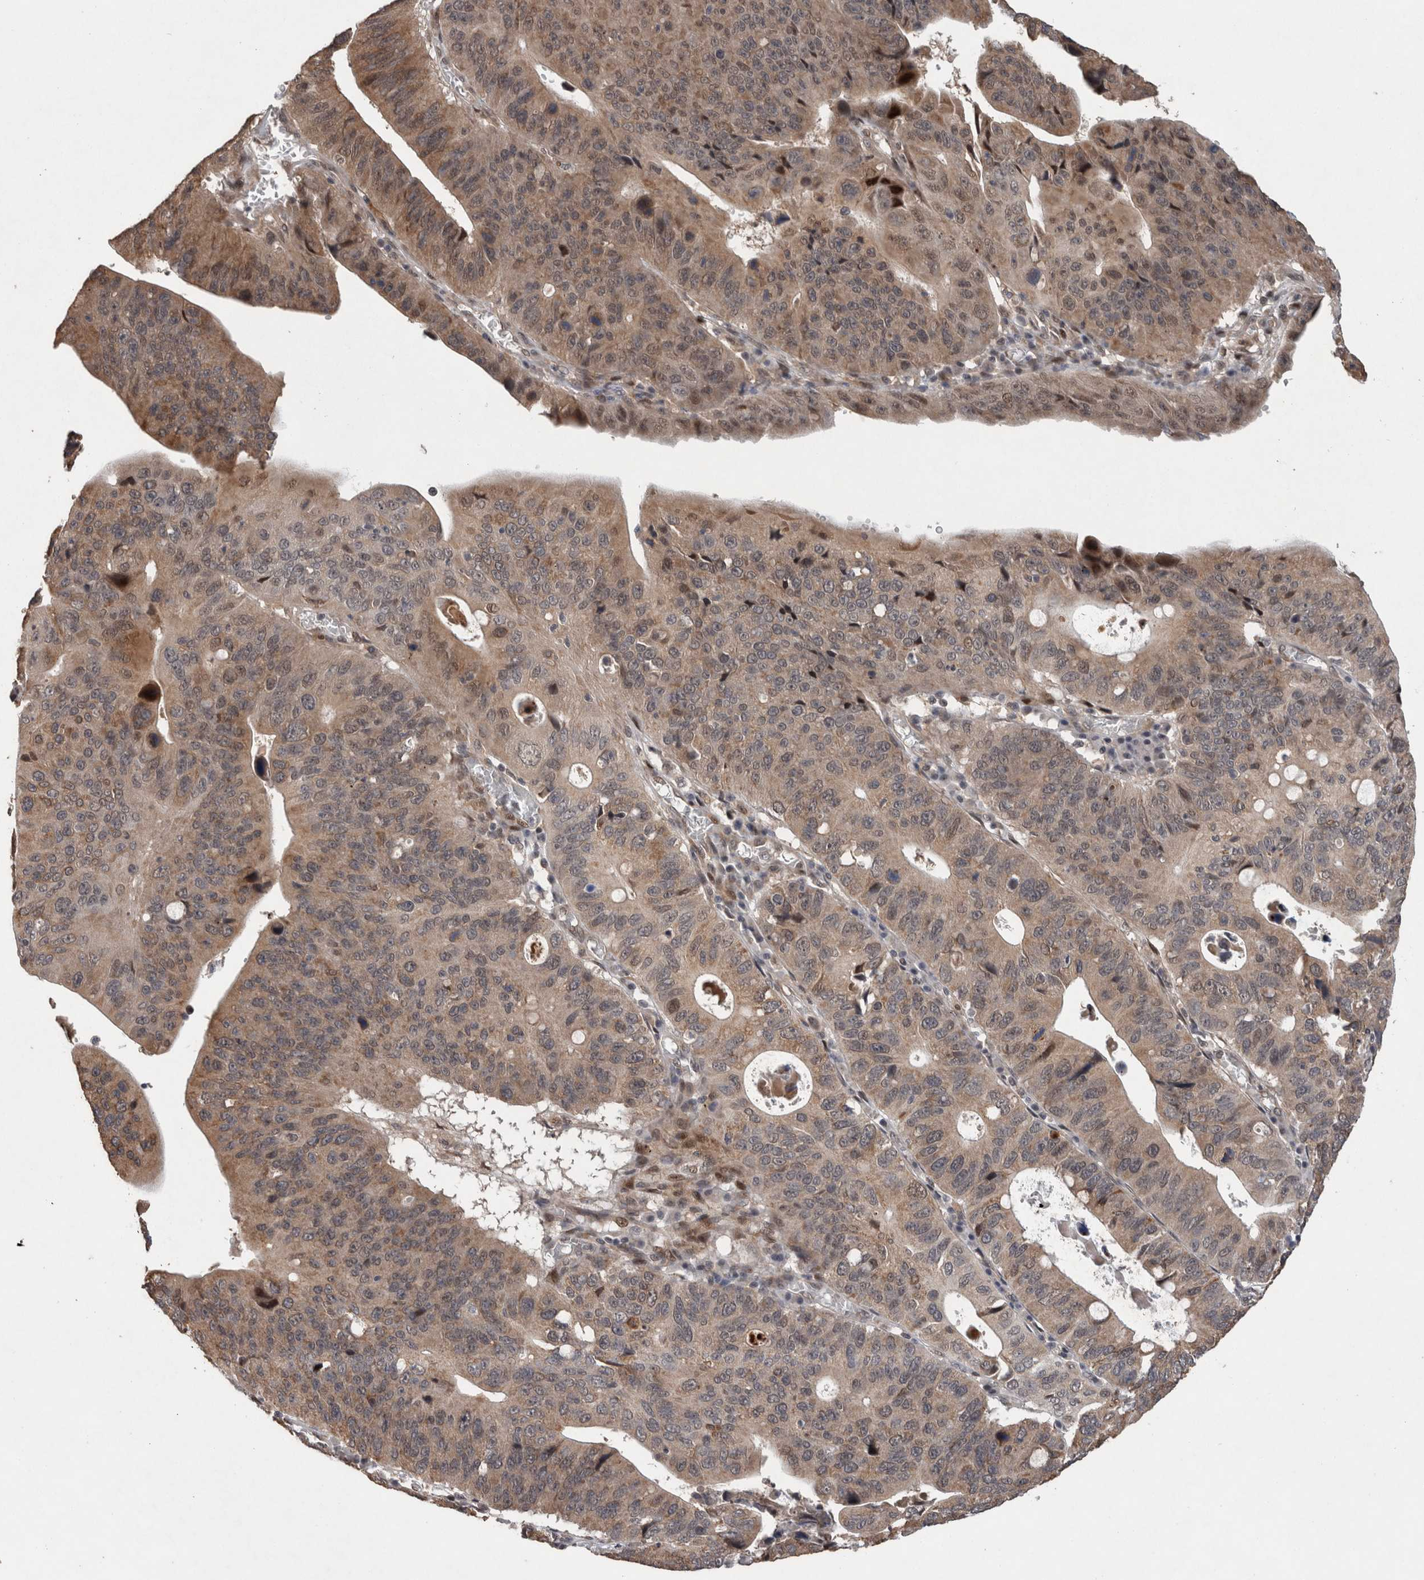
{"staining": {"intensity": "weak", "quantity": ">75%", "location": "cytoplasmic/membranous"}, "tissue": "stomach cancer", "cell_type": "Tumor cells", "image_type": "cancer", "snomed": [{"axis": "morphology", "description": "Adenocarcinoma, NOS"}, {"axis": "topography", "description": "Stomach"}], "caption": "The image exhibits a brown stain indicating the presence of a protein in the cytoplasmic/membranous of tumor cells in stomach cancer (adenocarcinoma).", "gene": "GIMAP6", "patient": {"sex": "male", "age": 59}}